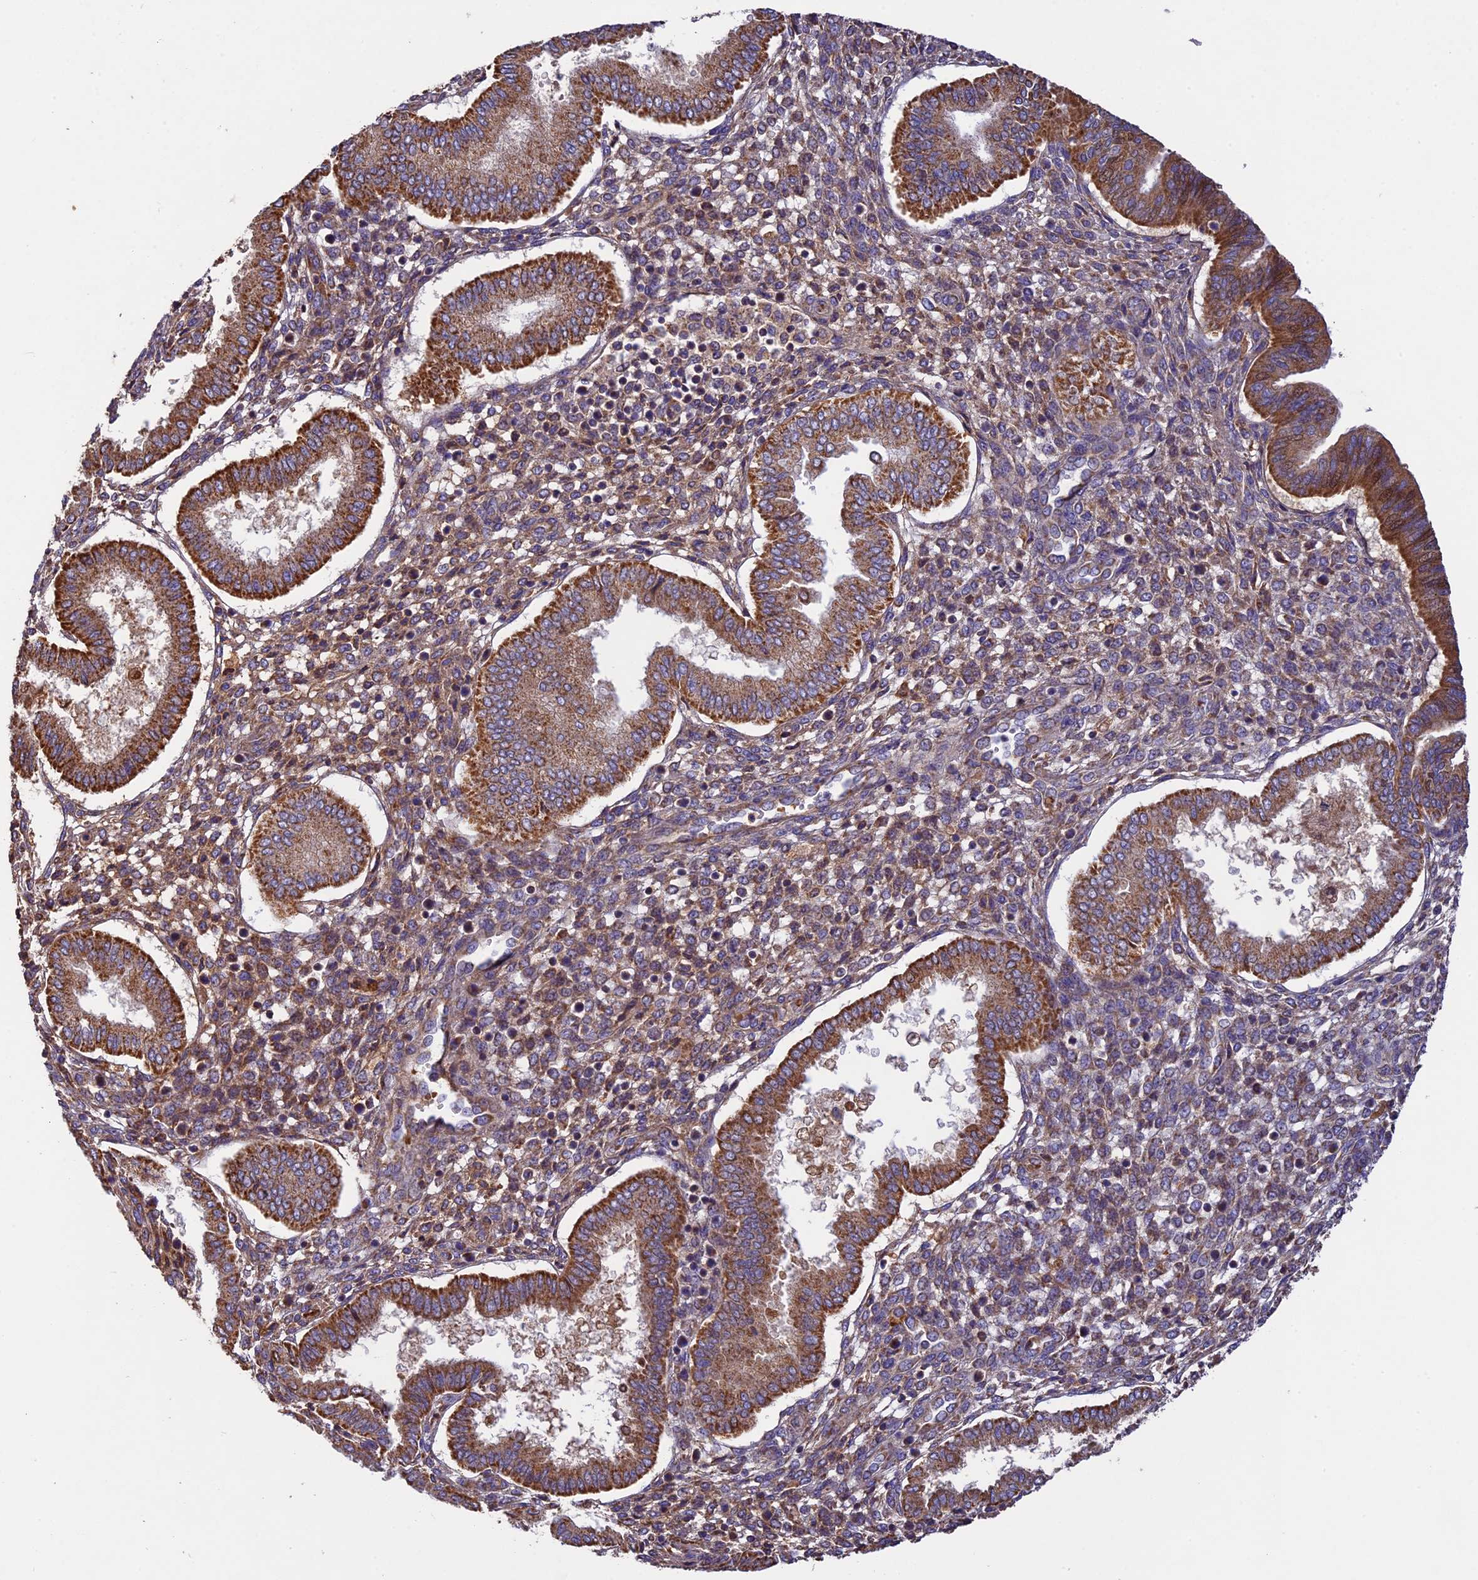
{"staining": {"intensity": "moderate", "quantity": "<25%", "location": "cytoplasmic/membranous"}, "tissue": "endometrium", "cell_type": "Cells in endometrial stroma", "image_type": "normal", "snomed": [{"axis": "morphology", "description": "Normal tissue, NOS"}, {"axis": "topography", "description": "Endometrium"}], "caption": "This is a micrograph of immunohistochemistry (IHC) staining of unremarkable endometrium, which shows moderate expression in the cytoplasmic/membranous of cells in endometrial stroma.", "gene": "OCEL1", "patient": {"sex": "female", "age": 24}}